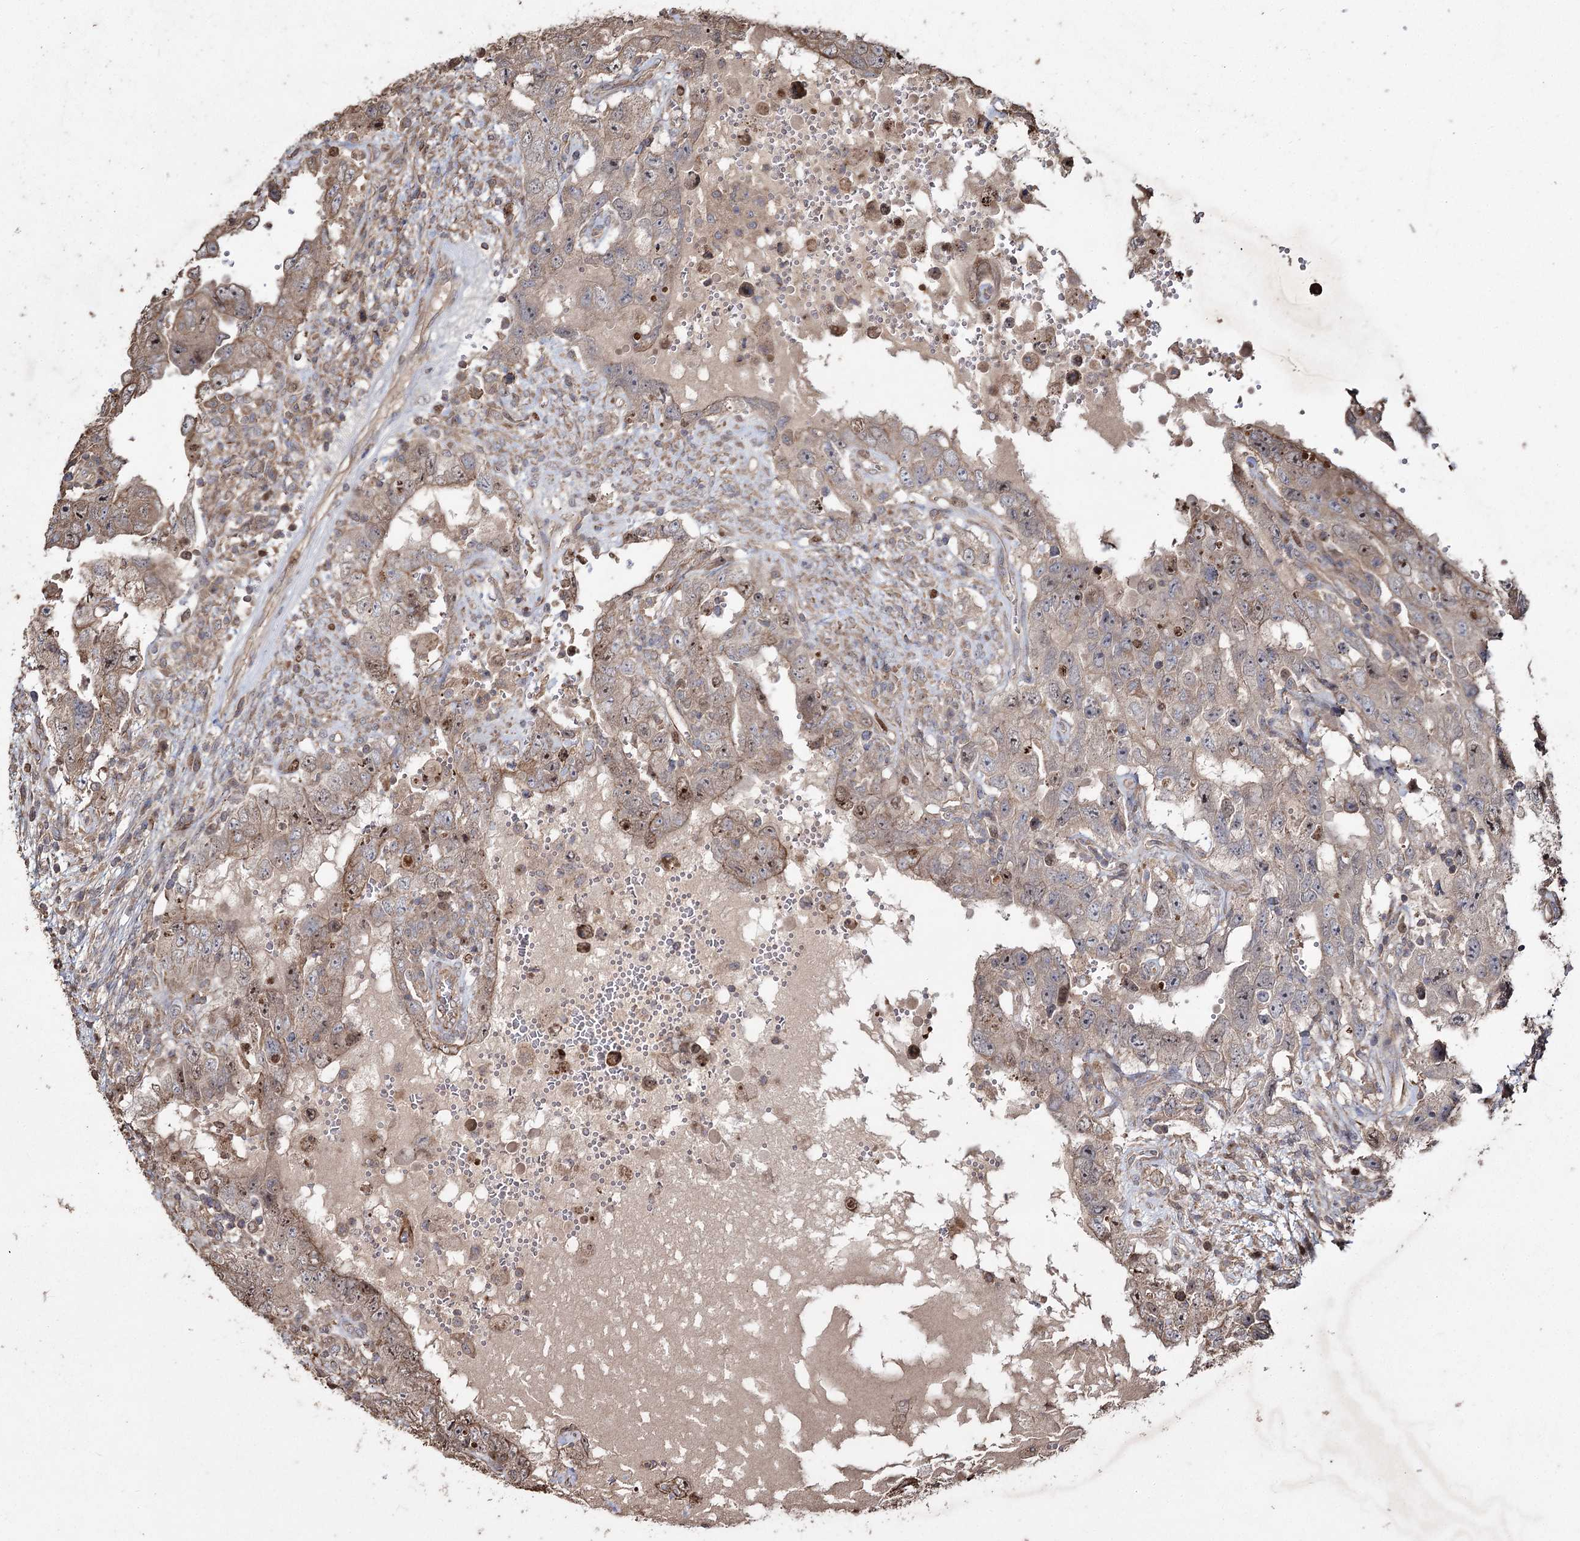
{"staining": {"intensity": "weak", "quantity": "25%-75%", "location": "cytoplasmic/membranous,nuclear"}, "tissue": "testis cancer", "cell_type": "Tumor cells", "image_type": "cancer", "snomed": [{"axis": "morphology", "description": "Carcinoma, Embryonal, NOS"}, {"axis": "topography", "description": "Testis"}], "caption": "Immunohistochemistry micrograph of human embryonal carcinoma (testis) stained for a protein (brown), which shows low levels of weak cytoplasmic/membranous and nuclear positivity in about 25%-75% of tumor cells.", "gene": "PRC1", "patient": {"sex": "male", "age": 26}}